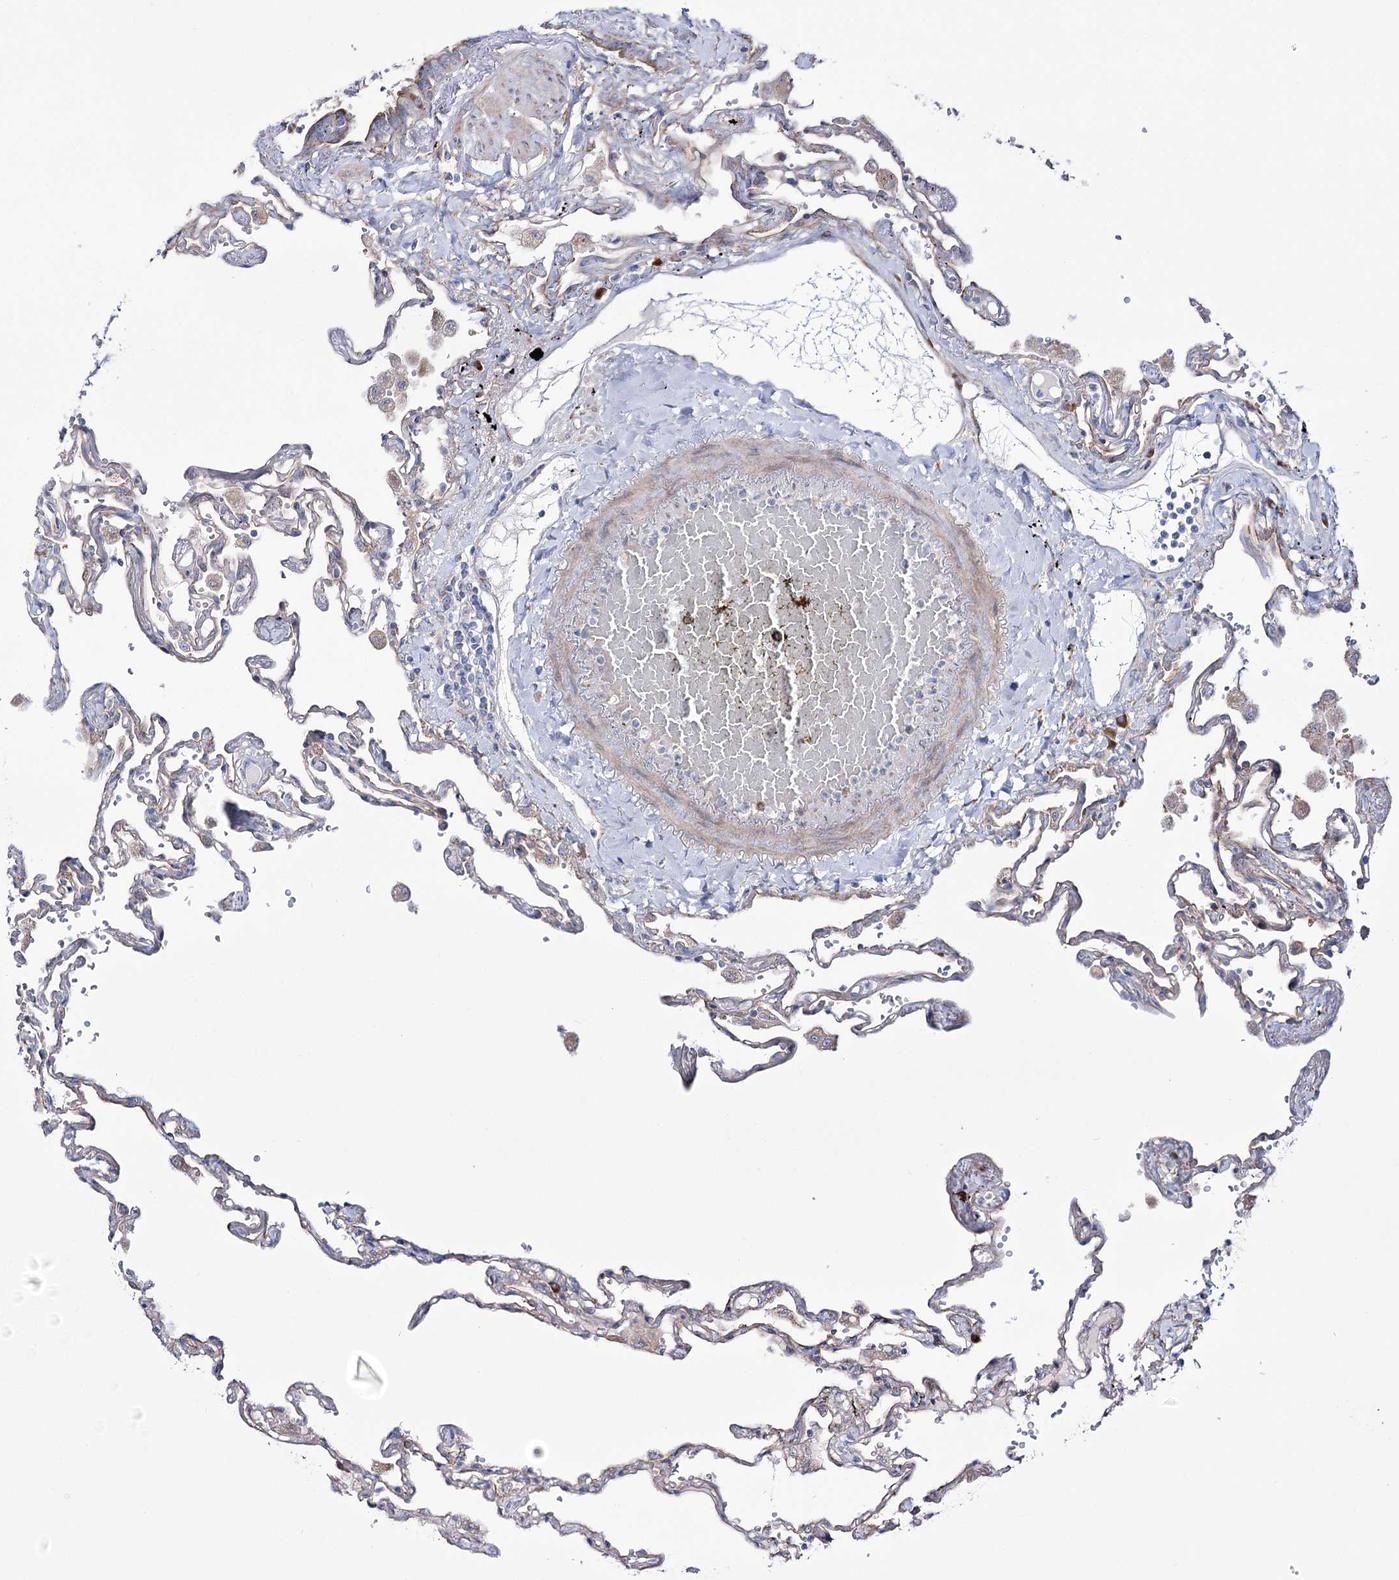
{"staining": {"intensity": "weak", "quantity": "<25%", "location": "cytoplasmic/membranous"}, "tissue": "lung", "cell_type": "Alveolar cells", "image_type": "normal", "snomed": [{"axis": "morphology", "description": "Normal tissue, NOS"}, {"axis": "topography", "description": "Lung"}], "caption": "Lung was stained to show a protein in brown. There is no significant expression in alveolar cells. (DAB immunohistochemistry with hematoxylin counter stain).", "gene": "METTL5", "patient": {"sex": "female", "age": 67}}